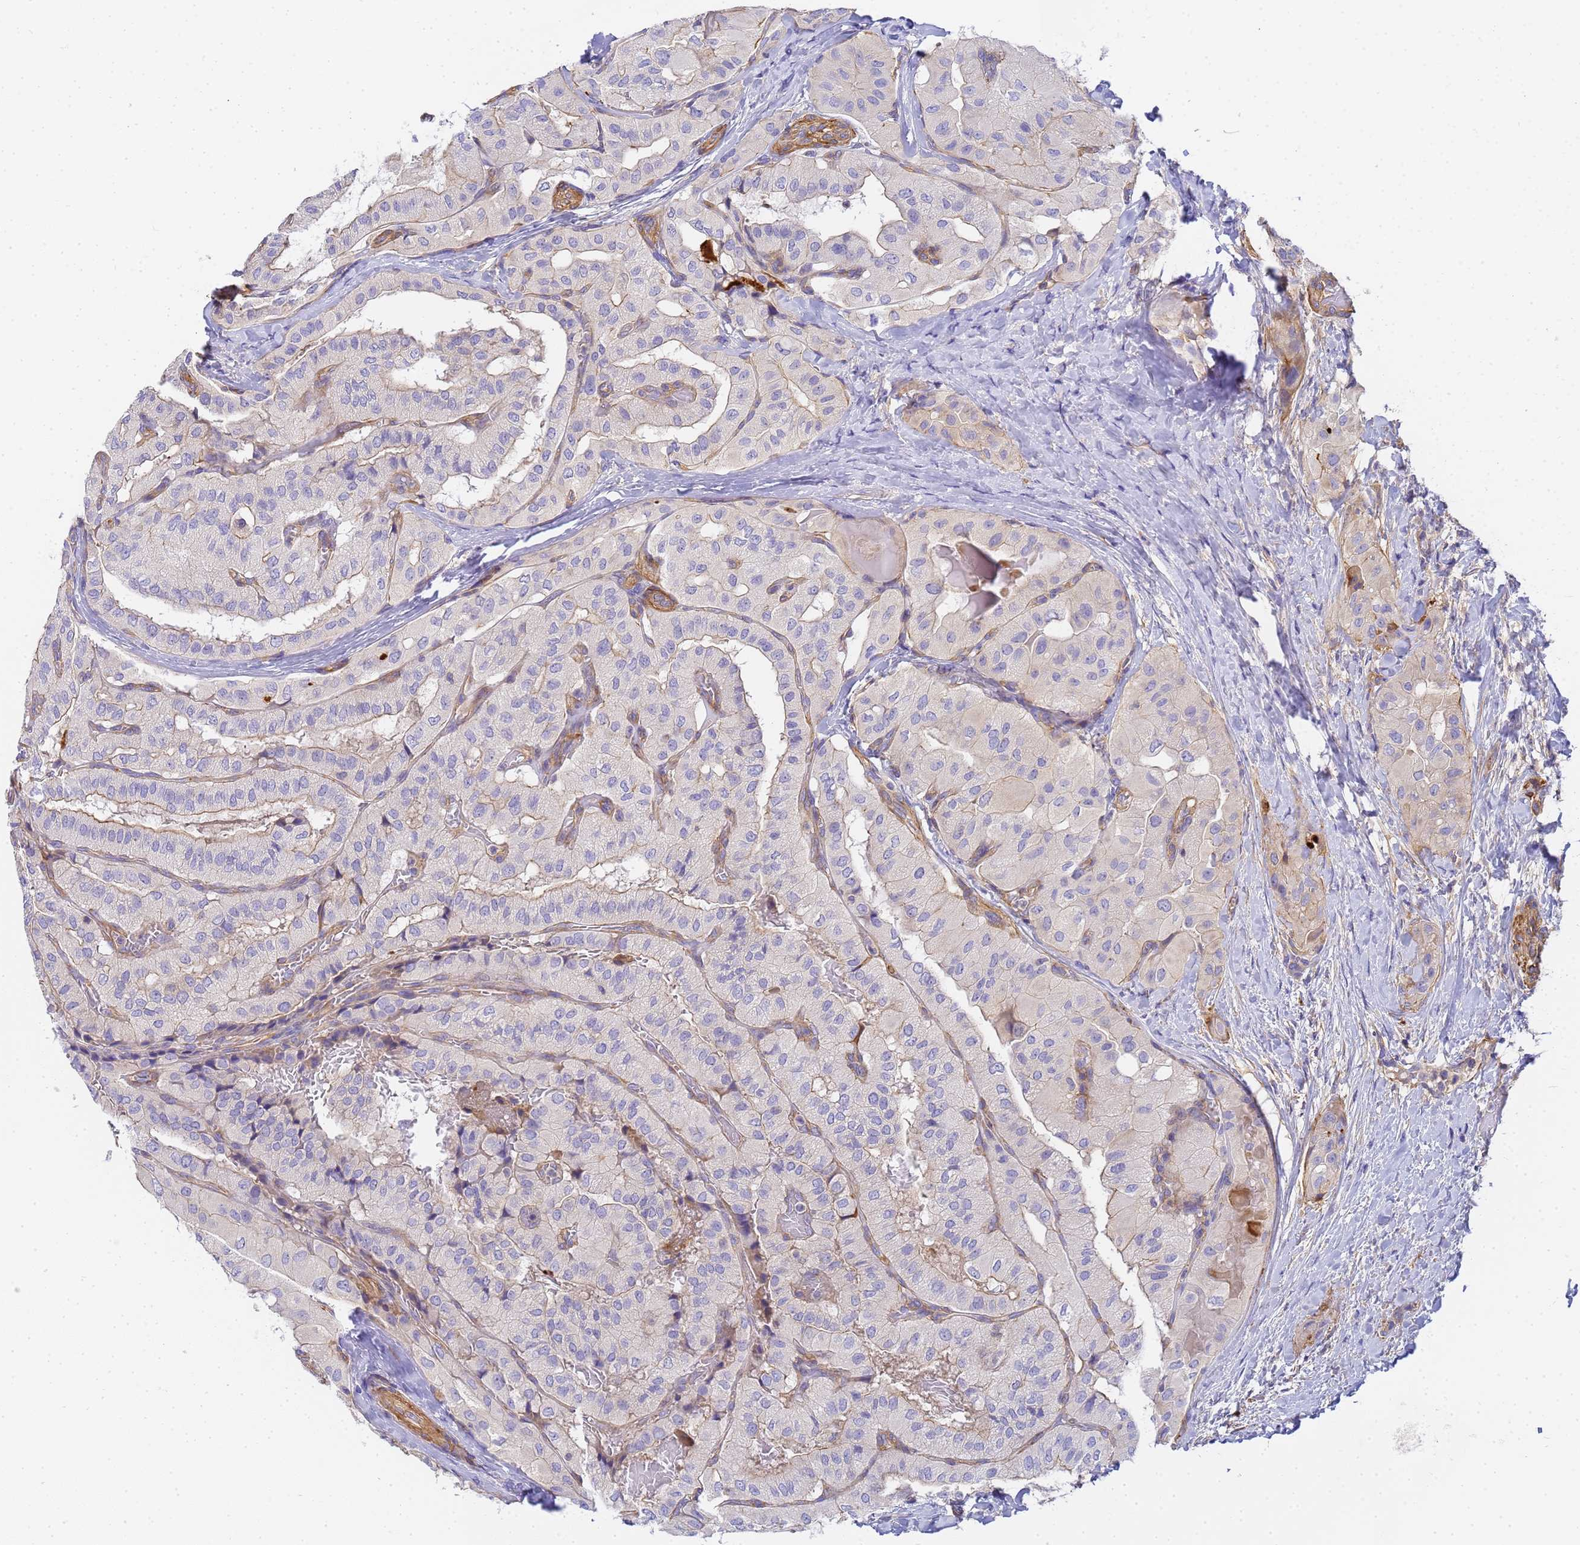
{"staining": {"intensity": "negative", "quantity": "none", "location": "none"}, "tissue": "thyroid cancer", "cell_type": "Tumor cells", "image_type": "cancer", "snomed": [{"axis": "morphology", "description": "Normal tissue, NOS"}, {"axis": "morphology", "description": "Papillary adenocarcinoma, NOS"}, {"axis": "topography", "description": "Thyroid gland"}], "caption": "DAB (3,3'-diaminobenzidine) immunohistochemical staining of human thyroid cancer (papillary adenocarcinoma) shows no significant staining in tumor cells.", "gene": "MYL12A", "patient": {"sex": "female", "age": 59}}